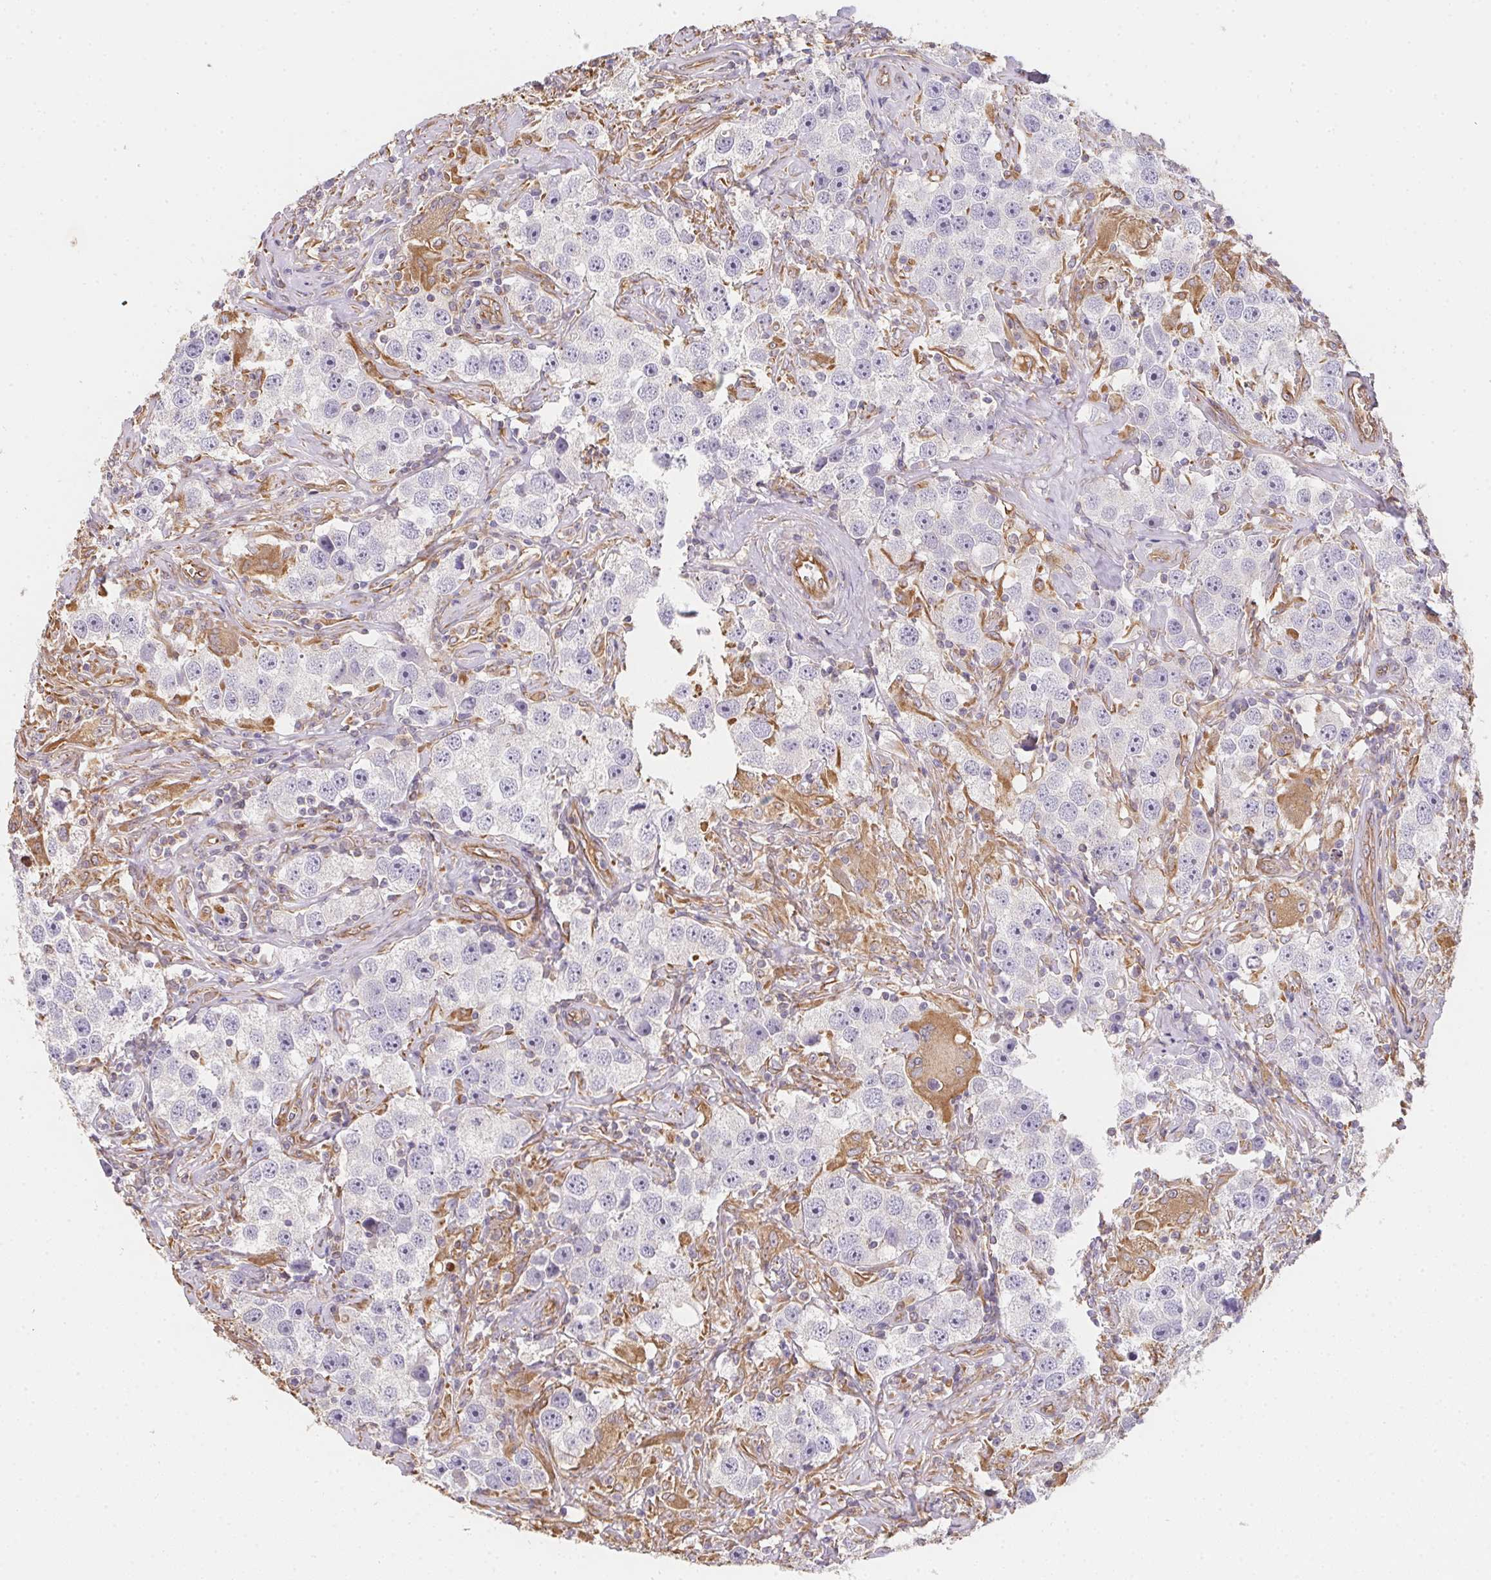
{"staining": {"intensity": "negative", "quantity": "none", "location": "none"}, "tissue": "testis cancer", "cell_type": "Tumor cells", "image_type": "cancer", "snomed": [{"axis": "morphology", "description": "Seminoma, NOS"}, {"axis": "topography", "description": "Testis"}], "caption": "The photomicrograph displays no staining of tumor cells in testis cancer.", "gene": "TBKBP1", "patient": {"sex": "male", "age": 49}}